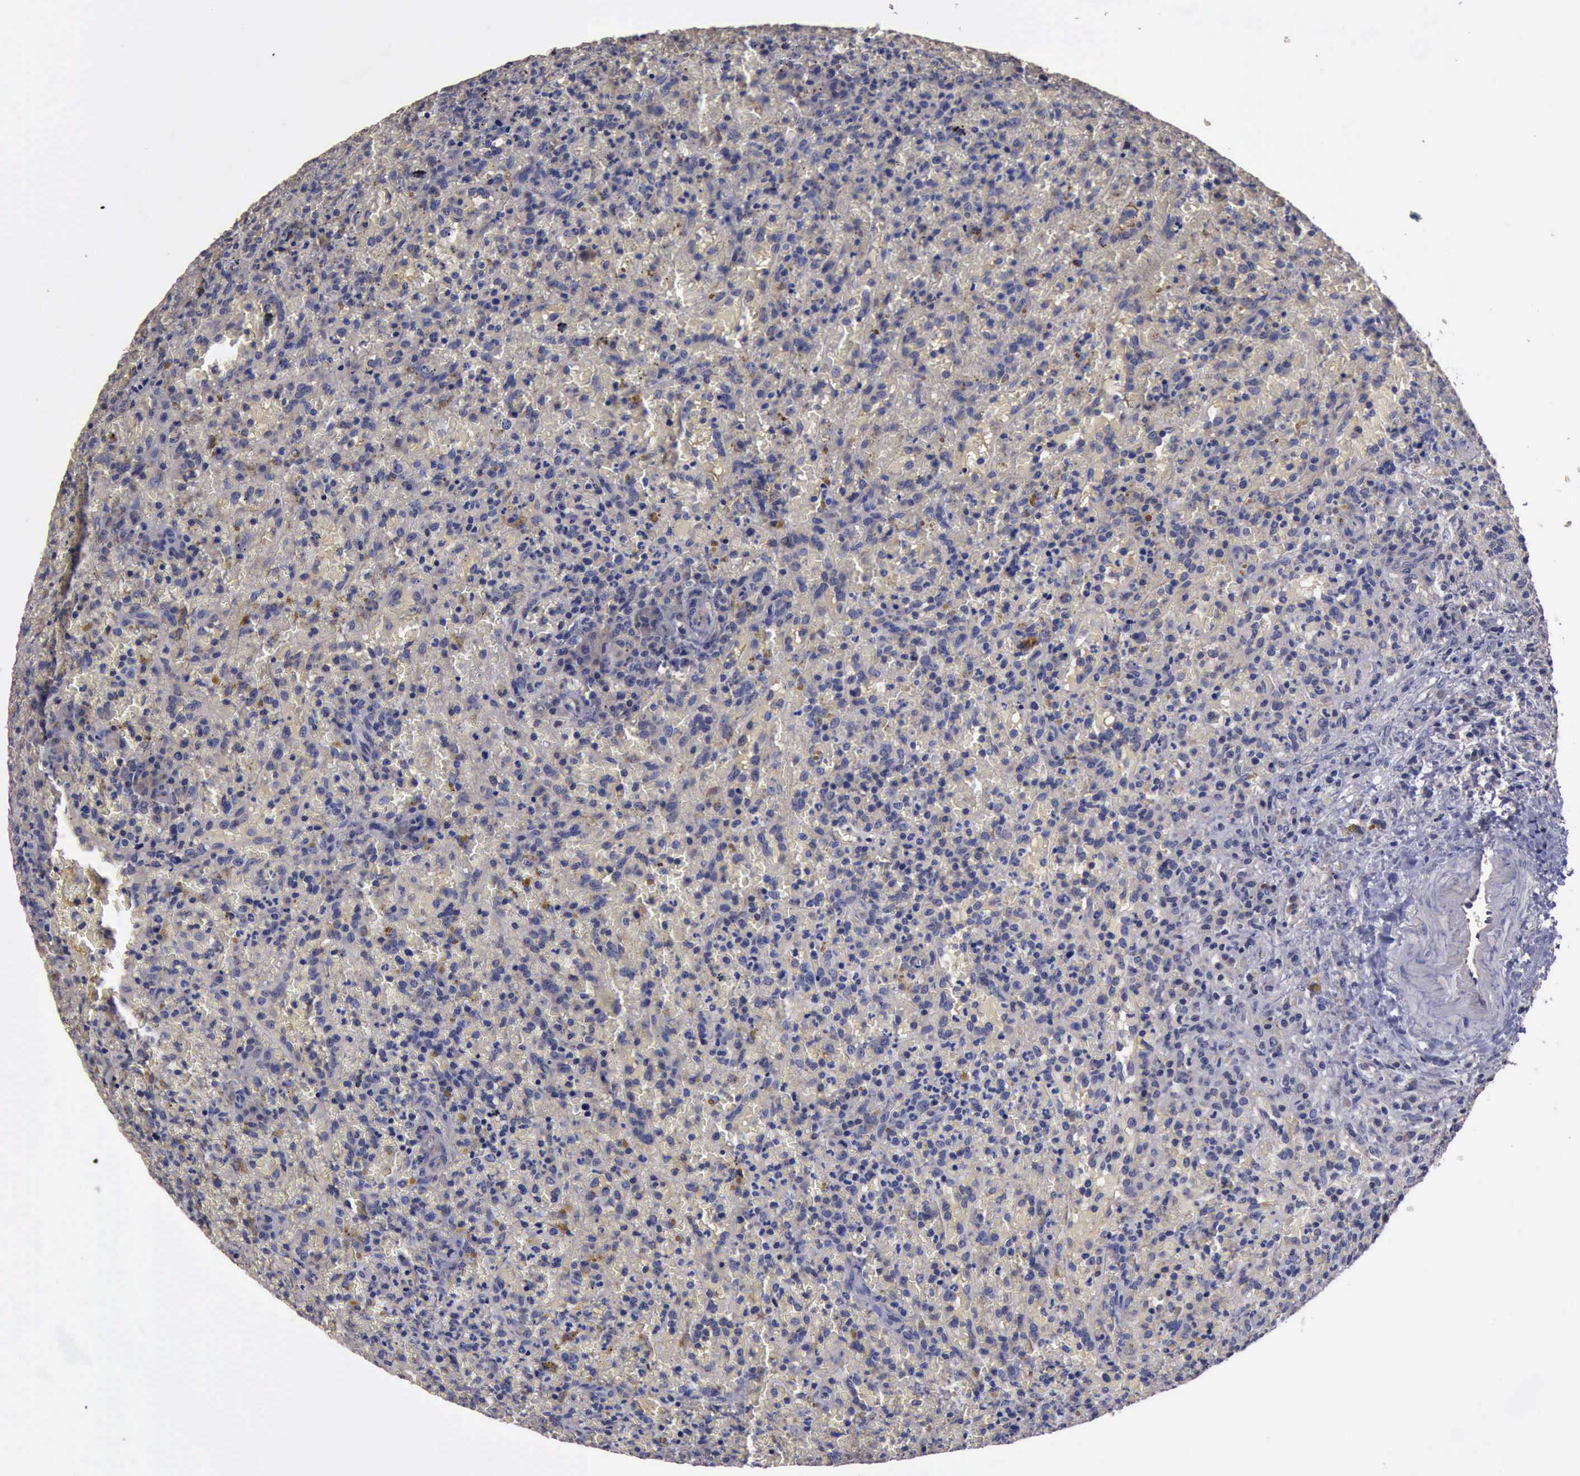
{"staining": {"intensity": "negative", "quantity": "none", "location": "none"}, "tissue": "lymphoma", "cell_type": "Tumor cells", "image_type": "cancer", "snomed": [{"axis": "morphology", "description": "Malignant lymphoma, non-Hodgkin's type, High grade"}, {"axis": "topography", "description": "Spleen"}, {"axis": "topography", "description": "Lymph node"}], "caption": "This micrograph is of malignant lymphoma, non-Hodgkin's type (high-grade) stained with immunohistochemistry (IHC) to label a protein in brown with the nuclei are counter-stained blue. There is no expression in tumor cells. Brightfield microscopy of immunohistochemistry stained with DAB (brown) and hematoxylin (blue), captured at high magnification.", "gene": "CRKL", "patient": {"sex": "female", "age": 70}}